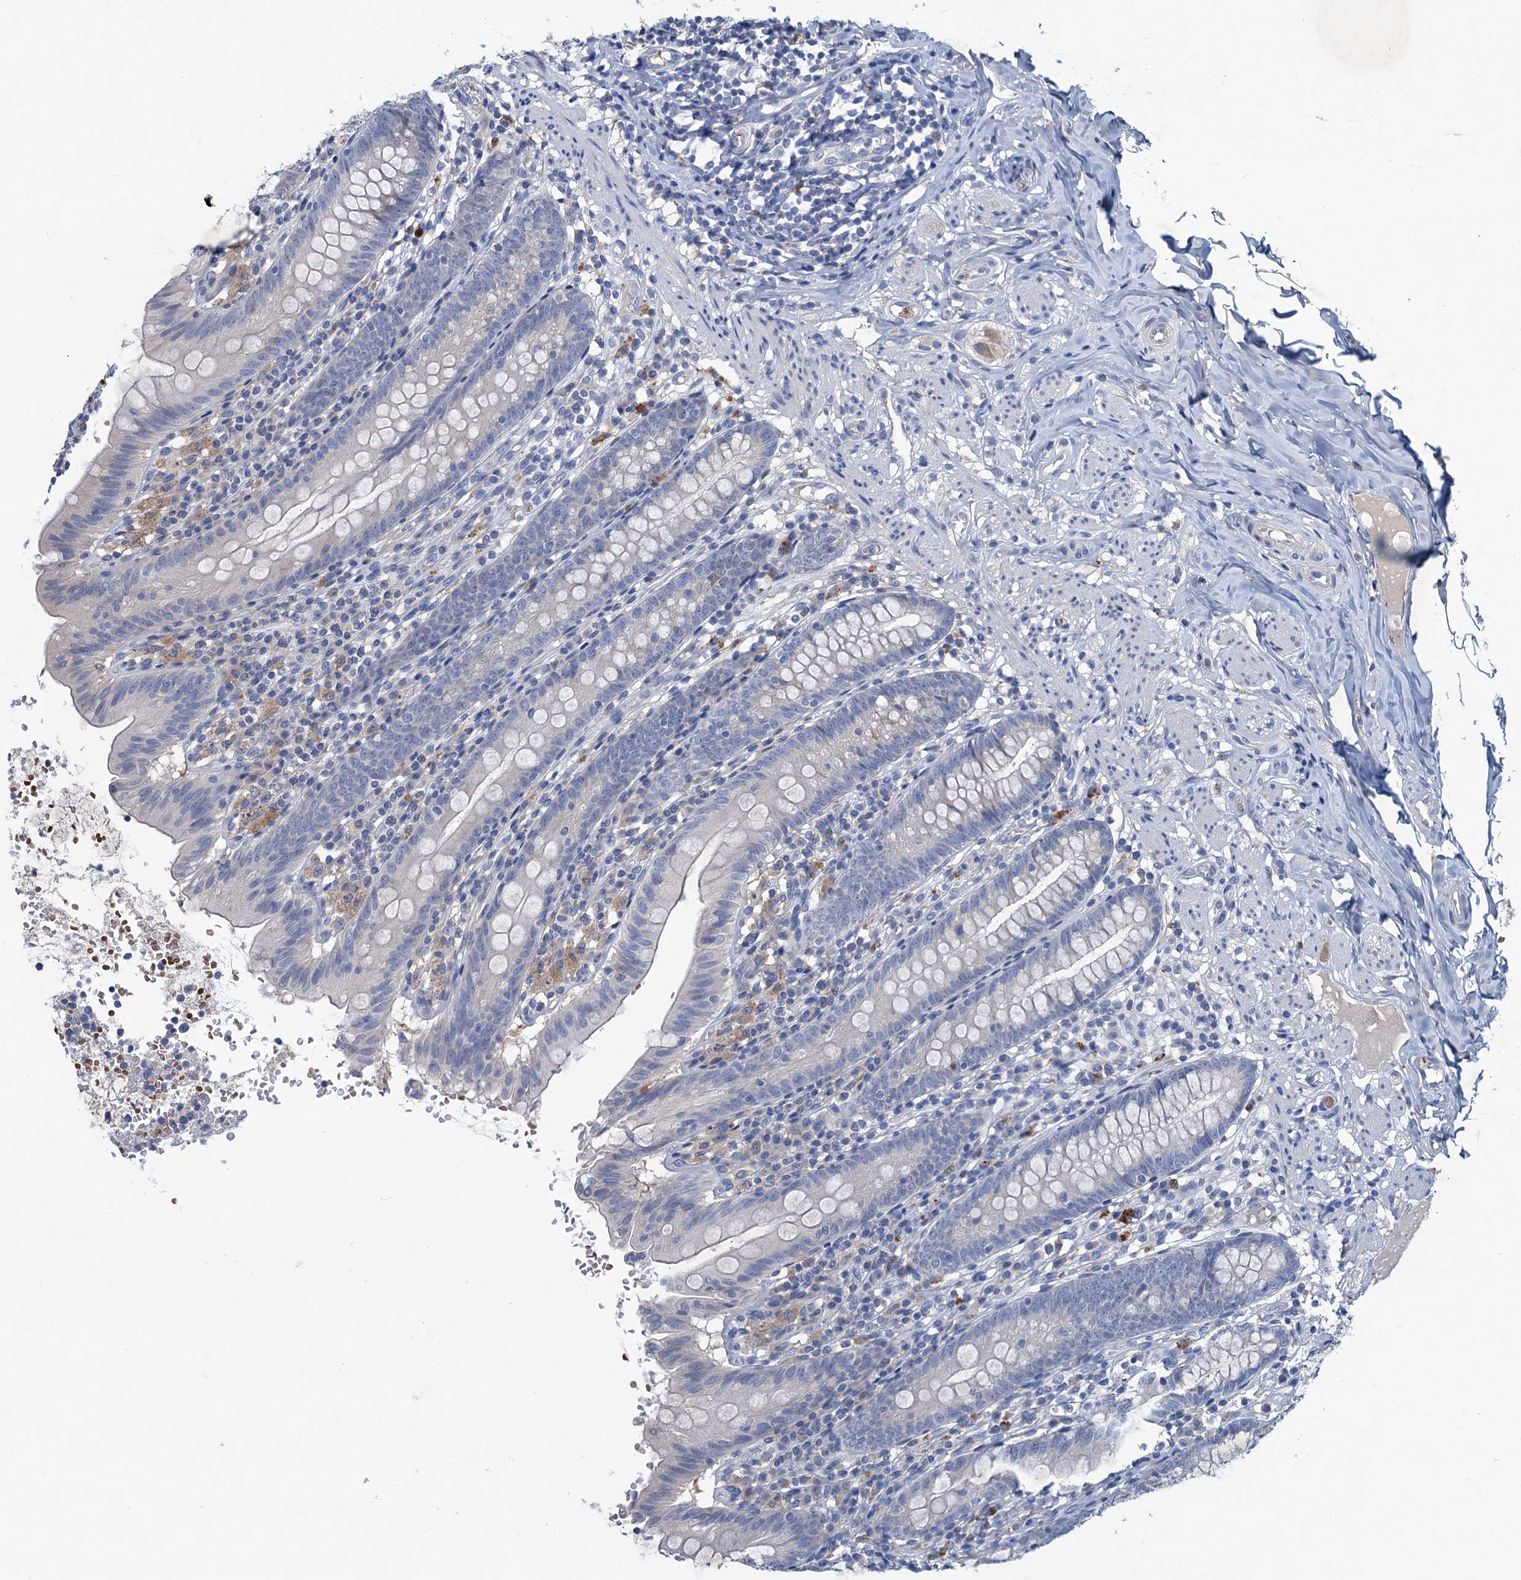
{"staining": {"intensity": "negative", "quantity": "none", "location": "none"}, "tissue": "appendix", "cell_type": "Glandular cells", "image_type": "normal", "snomed": [{"axis": "morphology", "description": "Normal tissue, NOS"}, {"axis": "topography", "description": "Appendix"}], "caption": "Immunohistochemical staining of unremarkable human appendix displays no significant expression in glandular cells. Brightfield microscopy of IHC stained with DAB (brown) and hematoxylin (blue), captured at high magnification.", "gene": "RTKN2", "patient": {"sex": "male", "age": 55}}